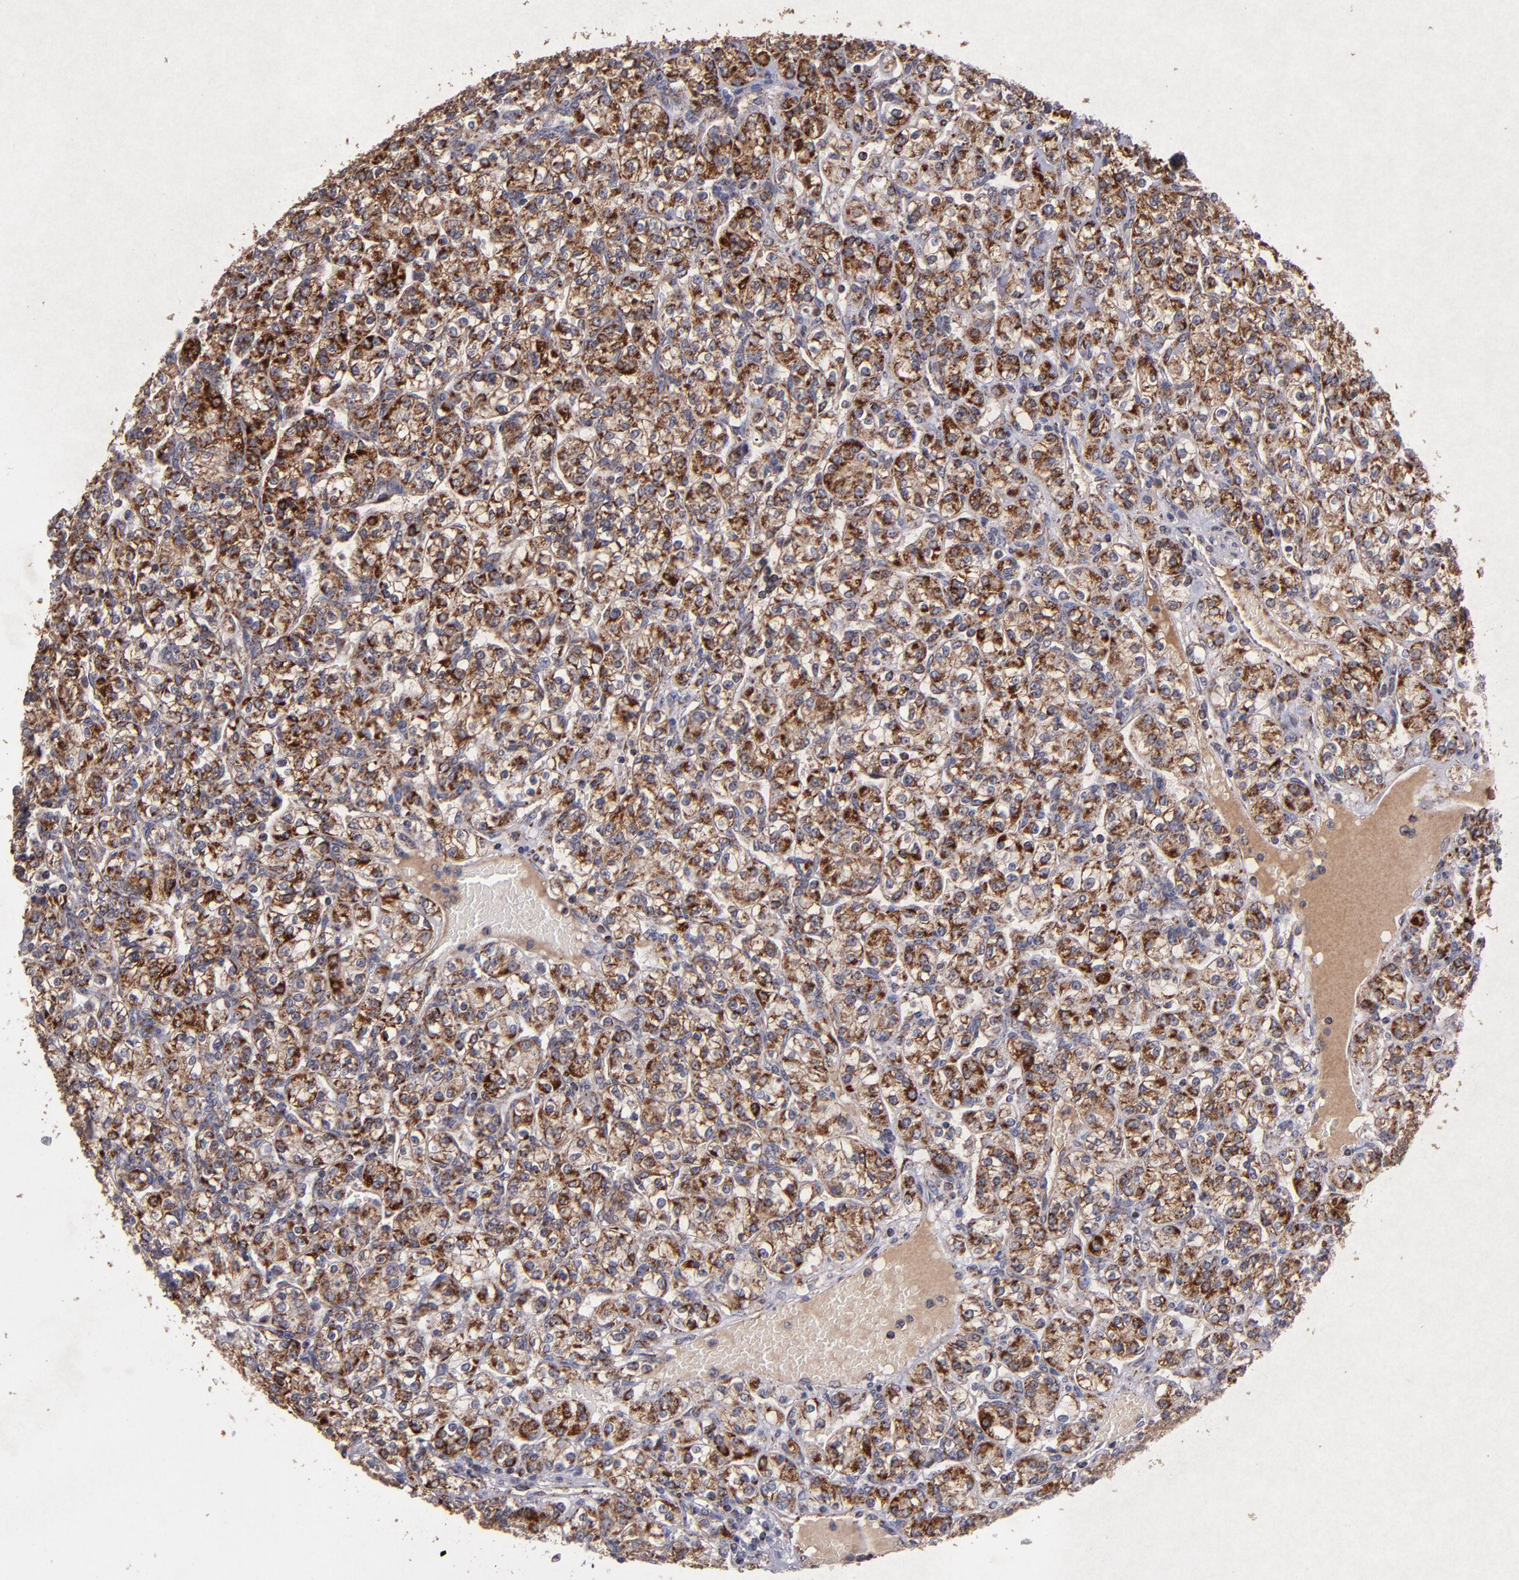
{"staining": {"intensity": "moderate", "quantity": ">75%", "location": "cytoplasmic/membranous"}, "tissue": "renal cancer", "cell_type": "Tumor cells", "image_type": "cancer", "snomed": [{"axis": "morphology", "description": "Adenocarcinoma, NOS"}, {"axis": "topography", "description": "Kidney"}], "caption": "The histopathology image exhibits staining of renal cancer, revealing moderate cytoplasmic/membranous protein staining (brown color) within tumor cells. The staining was performed using DAB to visualize the protein expression in brown, while the nuclei were stained in blue with hematoxylin (Magnification: 20x).", "gene": "TIMM9", "patient": {"sex": "male", "age": 77}}